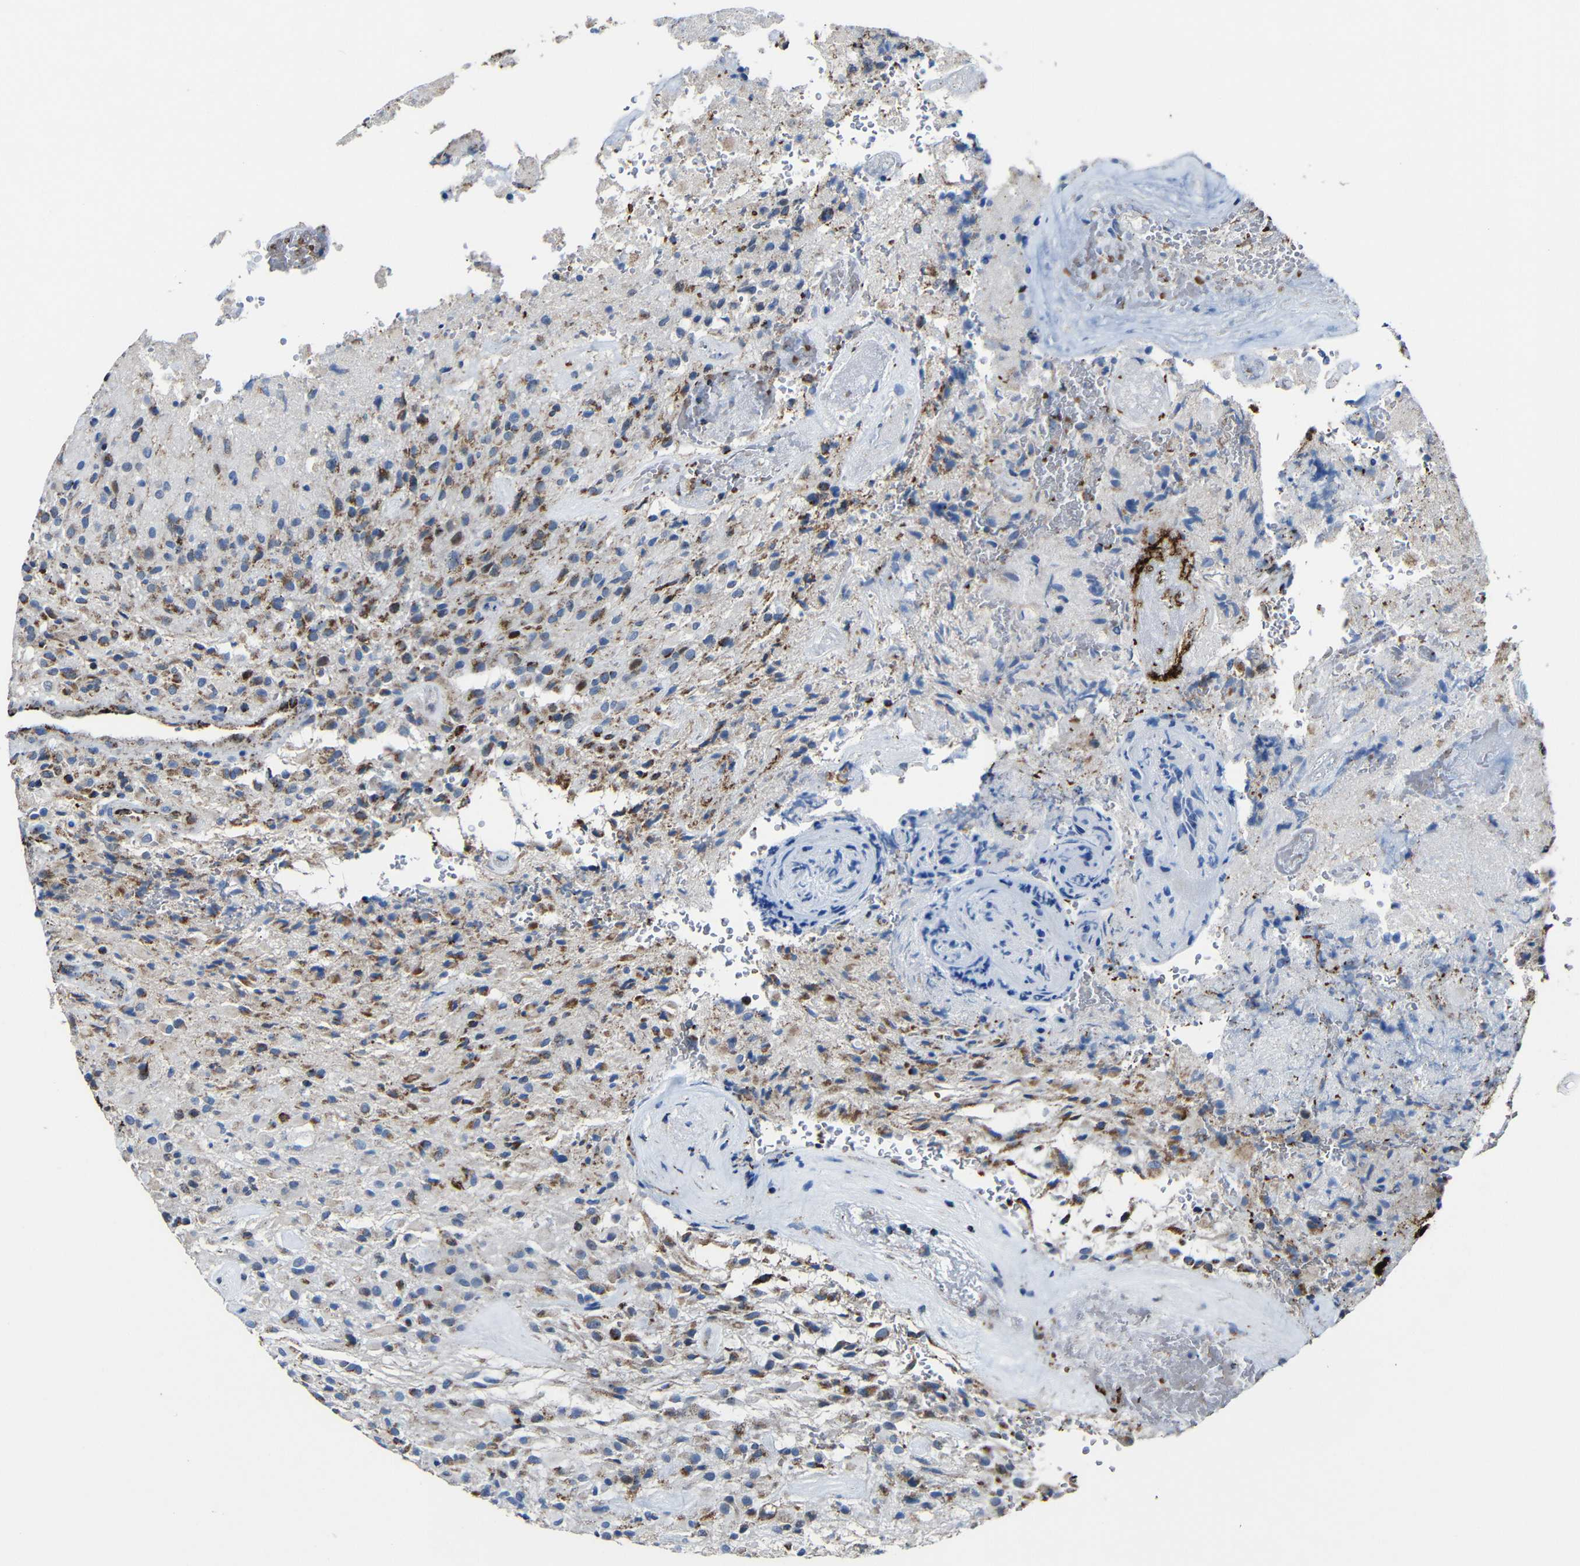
{"staining": {"intensity": "weak", "quantity": "25%-75%", "location": "cytoplasmic/membranous"}, "tissue": "glioma", "cell_type": "Tumor cells", "image_type": "cancer", "snomed": [{"axis": "morphology", "description": "Glioma, malignant, High grade"}, {"axis": "topography", "description": "Brain"}], "caption": "Protein analysis of glioma tissue exhibits weak cytoplasmic/membranous positivity in approximately 25%-75% of tumor cells. Immunohistochemistry stains the protein in brown and the nuclei are stained blue.", "gene": "CA5B", "patient": {"sex": "male", "age": 71}}